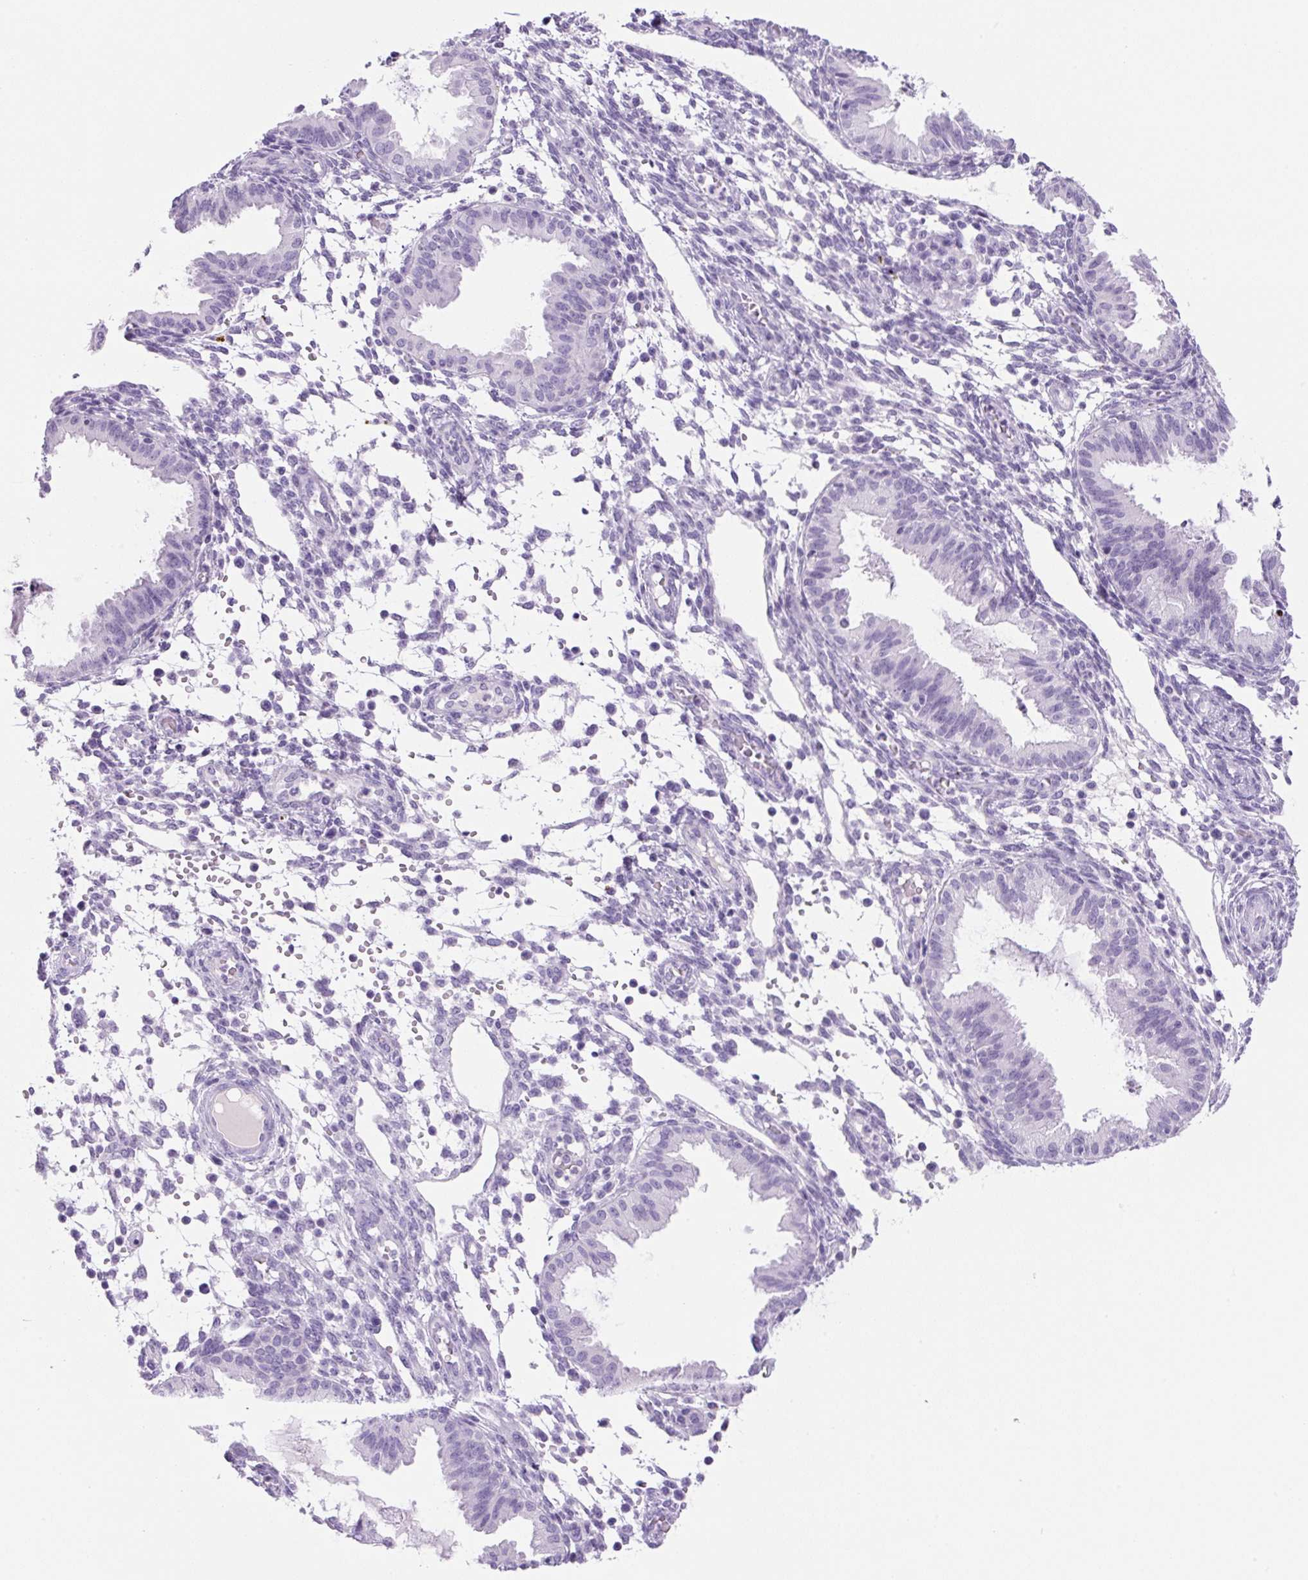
{"staining": {"intensity": "negative", "quantity": "none", "location": "none"}, "tissue": "endometrium", "cell_type": "Cells in endometrial stroma", "image_type": "normal", "snomed": [{"axis": "morphology", "description": "Normal tissue, NOS"}, {"axis": "topography", "description": "Endometrium"}], "caption": "Immunohistochemical staining of unremarkable endometrium shows no significant positivity in cells in endometrial stroma.", "gene": "PRRT1", "patient": {"sex": "female", "age": 33}}